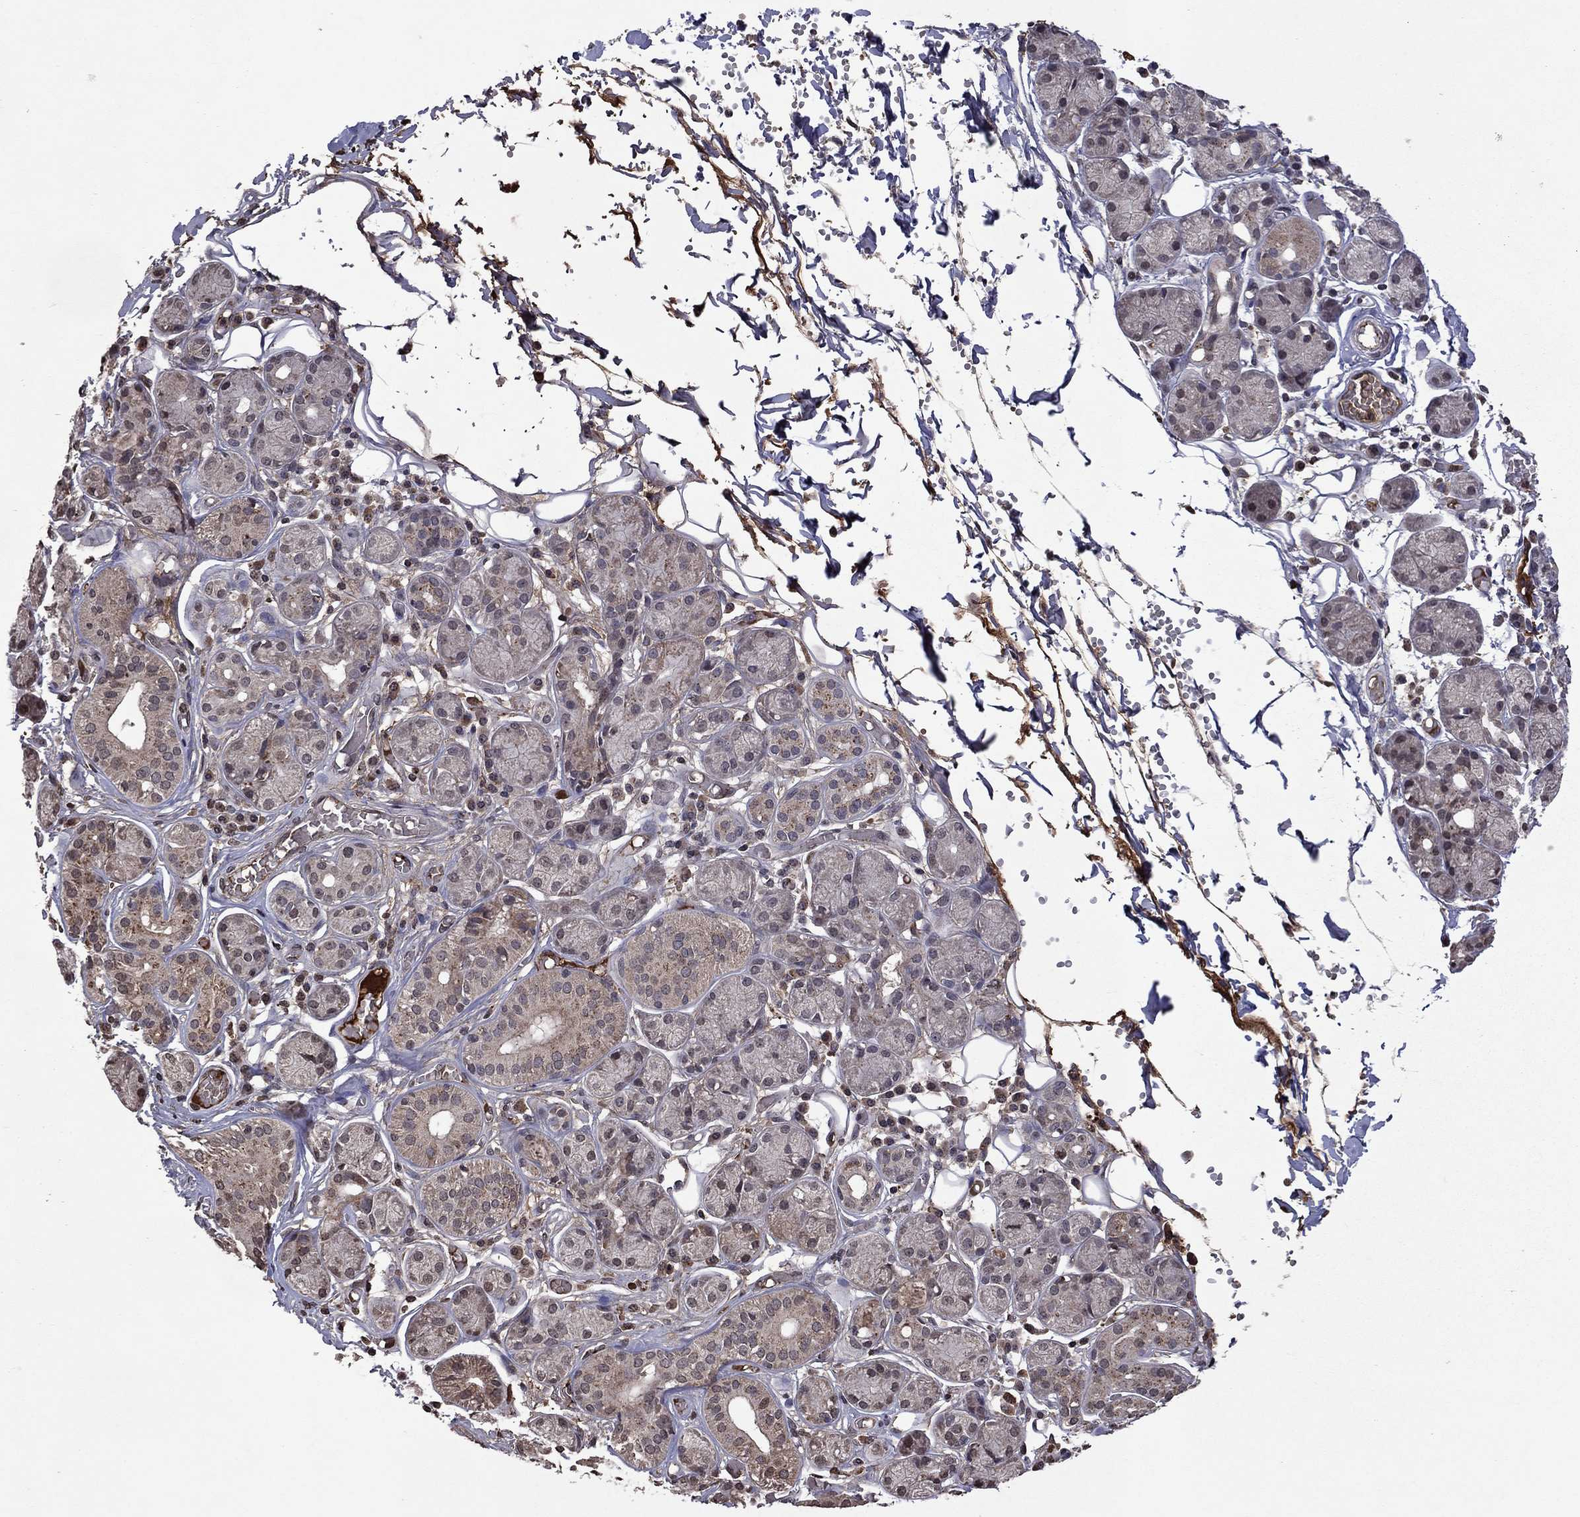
{"staining": {"intensity": "weak", "quantity": "<25%", "location": "cytoplasmic/membranous"}, "tissue": "salivary gland", "cell_type": "Glandular cells", "image_type": "normal", "snomed": [{"axis": "morphology", "description": "Normal tissue, NOS"}, {"axis": "topography", "description": "Salivary gland"}, {"axis": "topography", "description": "Peripheral nerve tissue"}], "caption": "IHC image of unremarkable human salivary gland stained for a protein (brown), which exhibits no expression in glandular cells.", "gene": "NLGN1", "patient": {"sex": "male", "age": 71}}